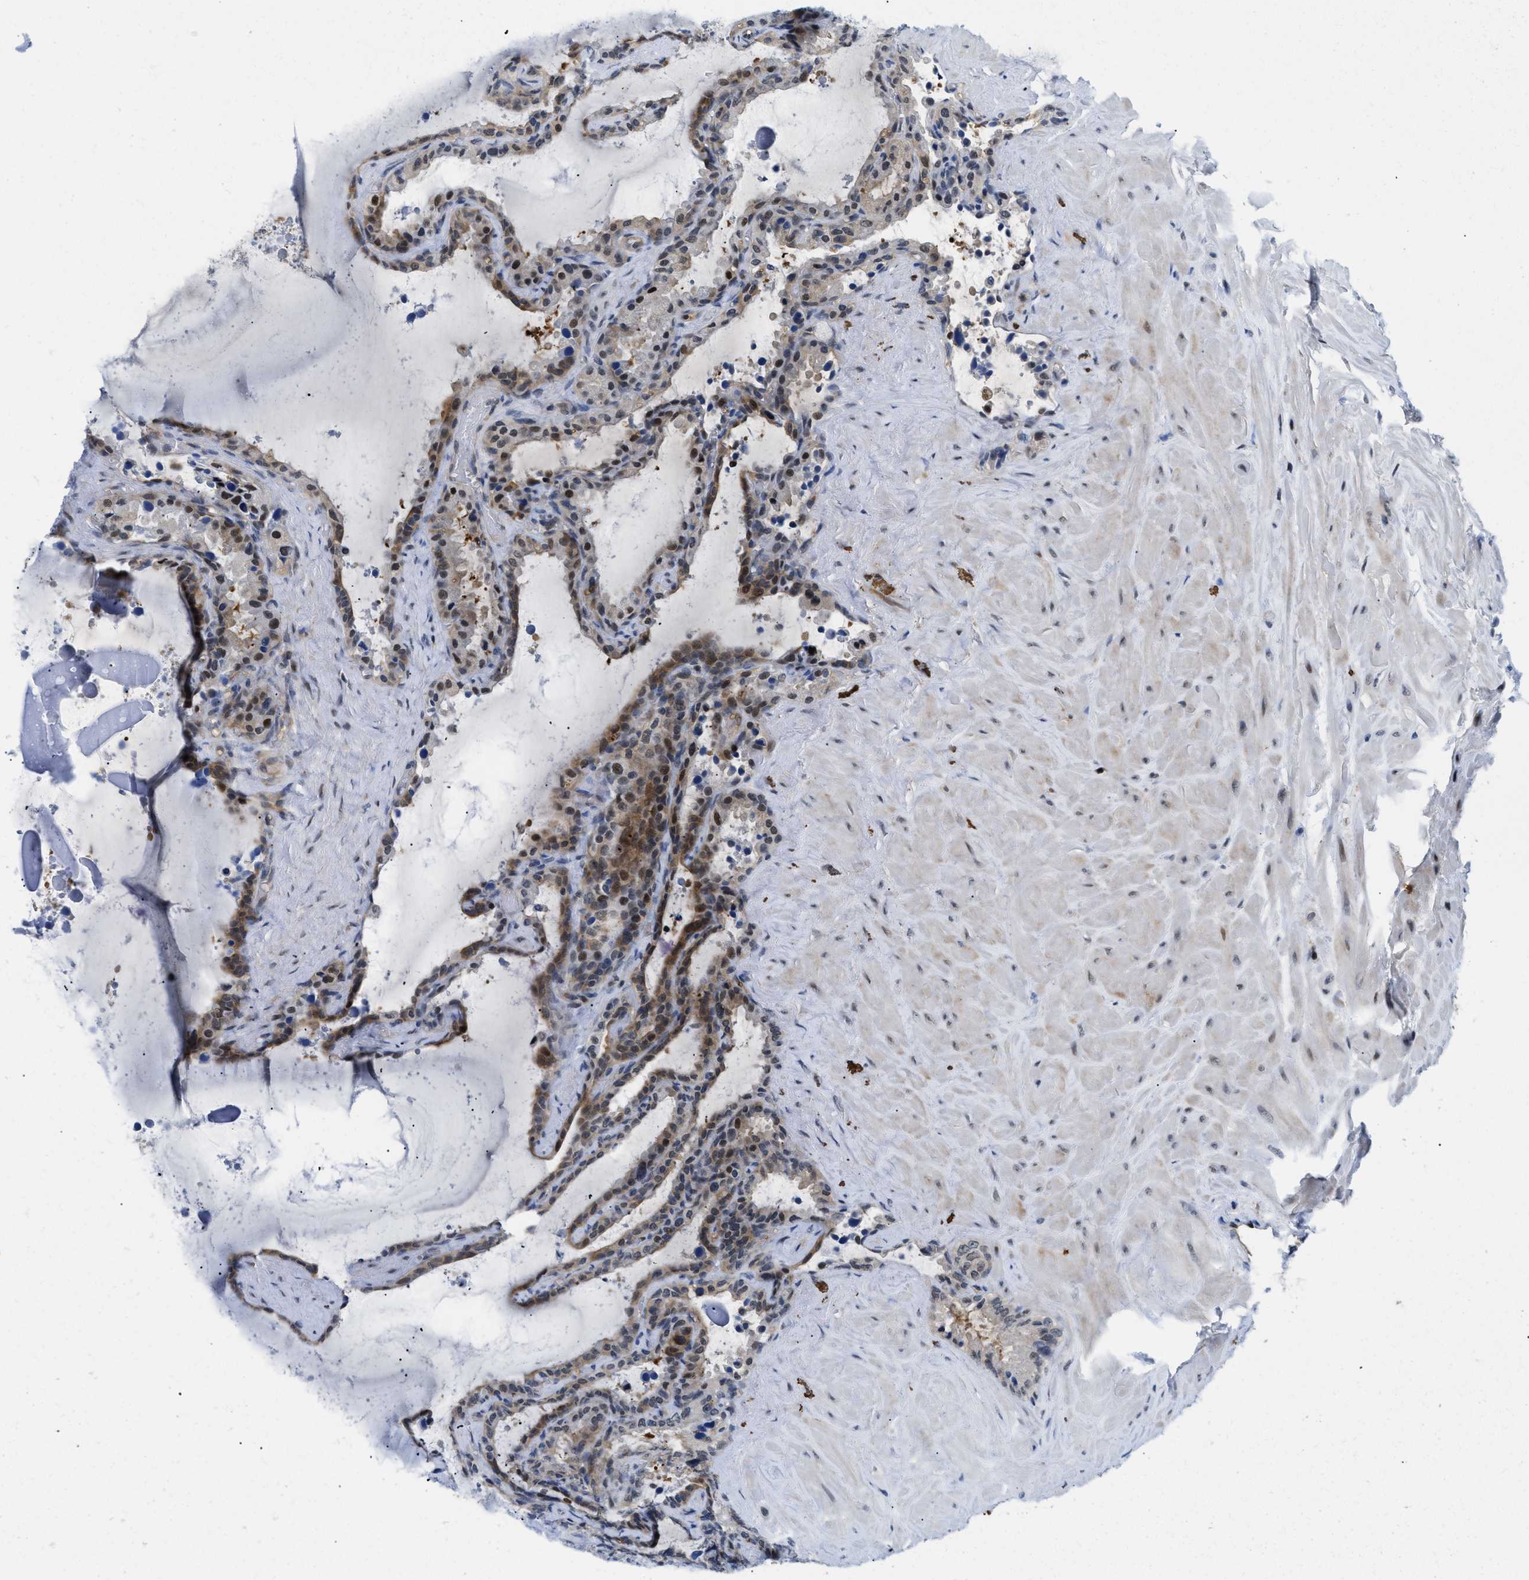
{"staining": {"intensity": "moderate", "quantity": "<25%", "location": "cytoplasmic/membranous,nuclear"}, "tissue": "seminal vesicle", "cell_type": "Glandular cells", "image_type": "normal", "snomed": [{"axis": "morphology", "description": "Normal tissue, NOS"}, {"axis": "topography", "description": "Seminal veicle"}], "caption": "Glandular cells reveal moderate cytoplasmic/membranous,nuclear staining in approximately <25% of cells in normal seminal vesicle.", "gene": "SLC29A2", "patient": {"sex": "male", "age": 46}}